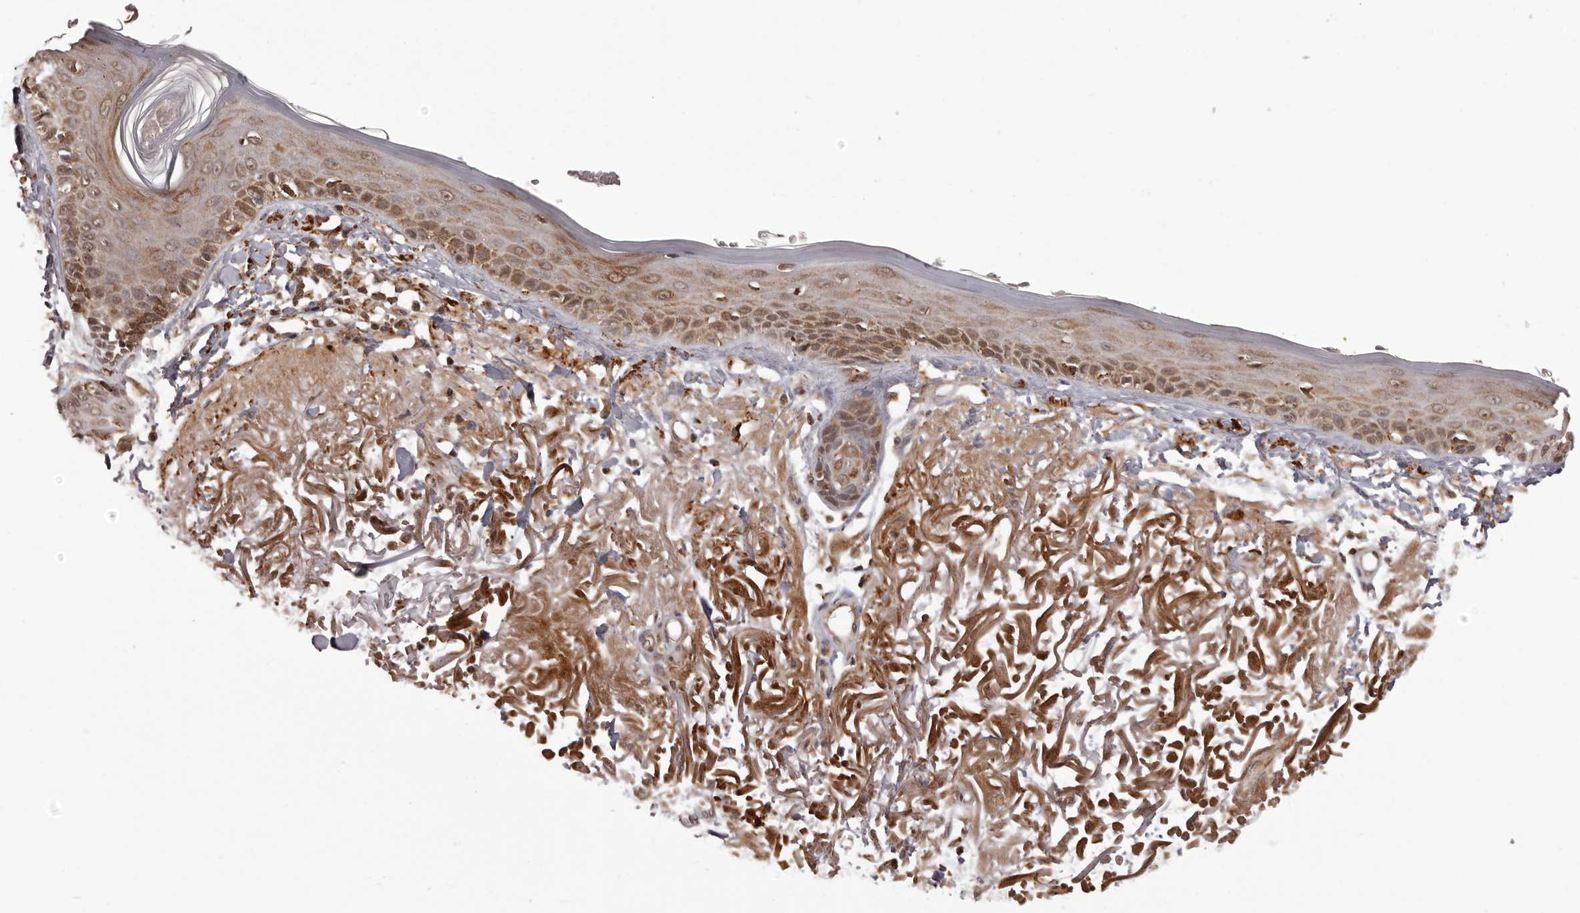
{"staining": {"intensity": "negative", "quantity": "none", "location": "none"}, "tissue": "skin", "cell_type": "Fibroblasts", "image_type": "normal", "snomed": [{"axis": "morphology", "description": "Normal tissue, NOS"}, {"axis": "topography", "description": "Skin"}, {"axis": "topography", "description": "Skeletal muscle"}], "caption": "This is an immunohistochemistry image of unremarkable human skin. There is no expression in fibroblasts.", "gene": "IL32", "patient": {"sex": "male", "age": 83}}